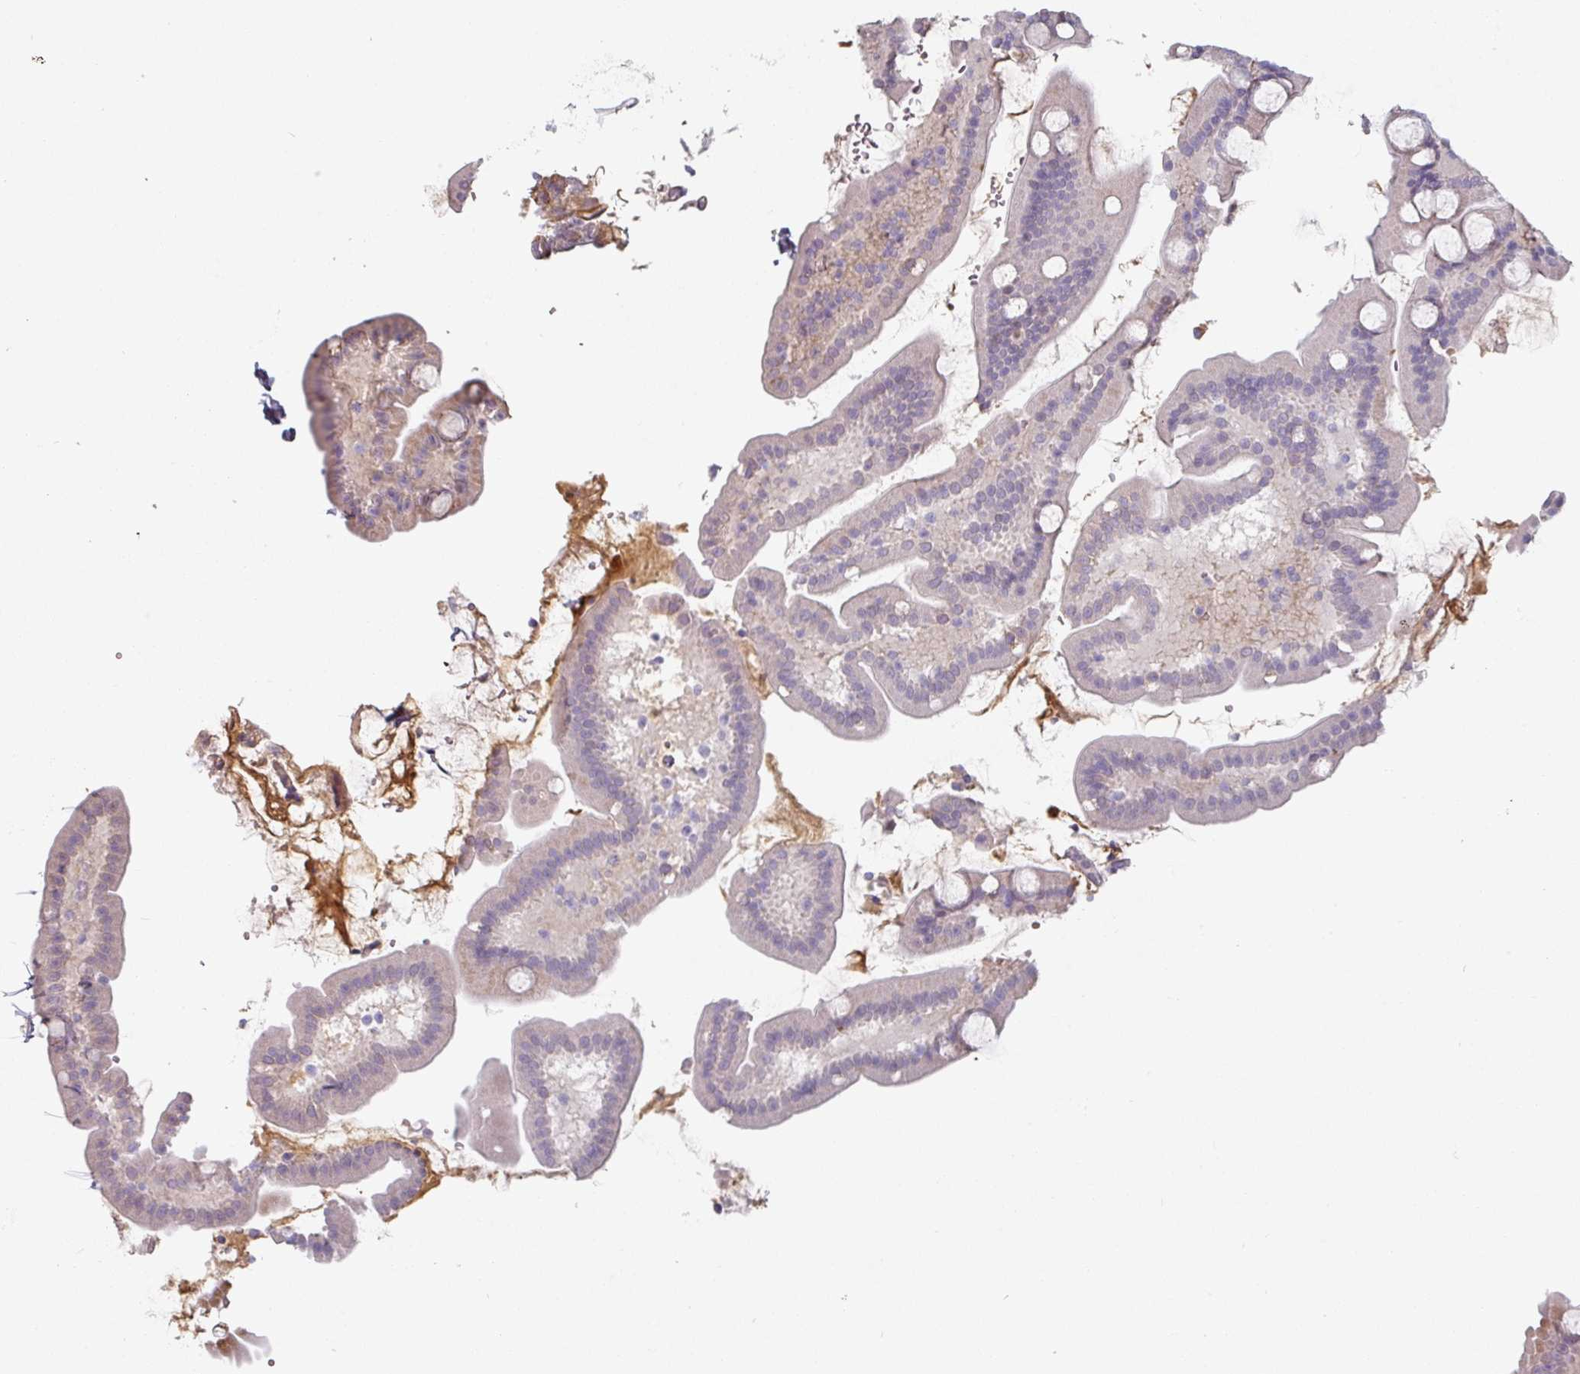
{"staining": {"intensity": "weak", "quantity": "<25%", "location": "cytoplasmic/membranous"}, "tissue": "duodenum", "cell_type": "Glandular cells", "image_type": "normal", "snomed": [{"axis": "morphology", "description": "Normal tissue, NOS"}, {"axis": "topography", "description": "Duodenum"}], "caption": "Immunohistochemistry (IHC) image of unremarkable human duodenum stained for a protein (brown), which displays no staining in glandular cells. Brightfield microscopy of immunohistochemistry (IHC) stained with DAB (3,3'-diaminobenzidine) (brown) and hematoxylin (blue), captured at high magnification.", "gene": "CEP78", "patient": {"sex": "male", "age": 55}}